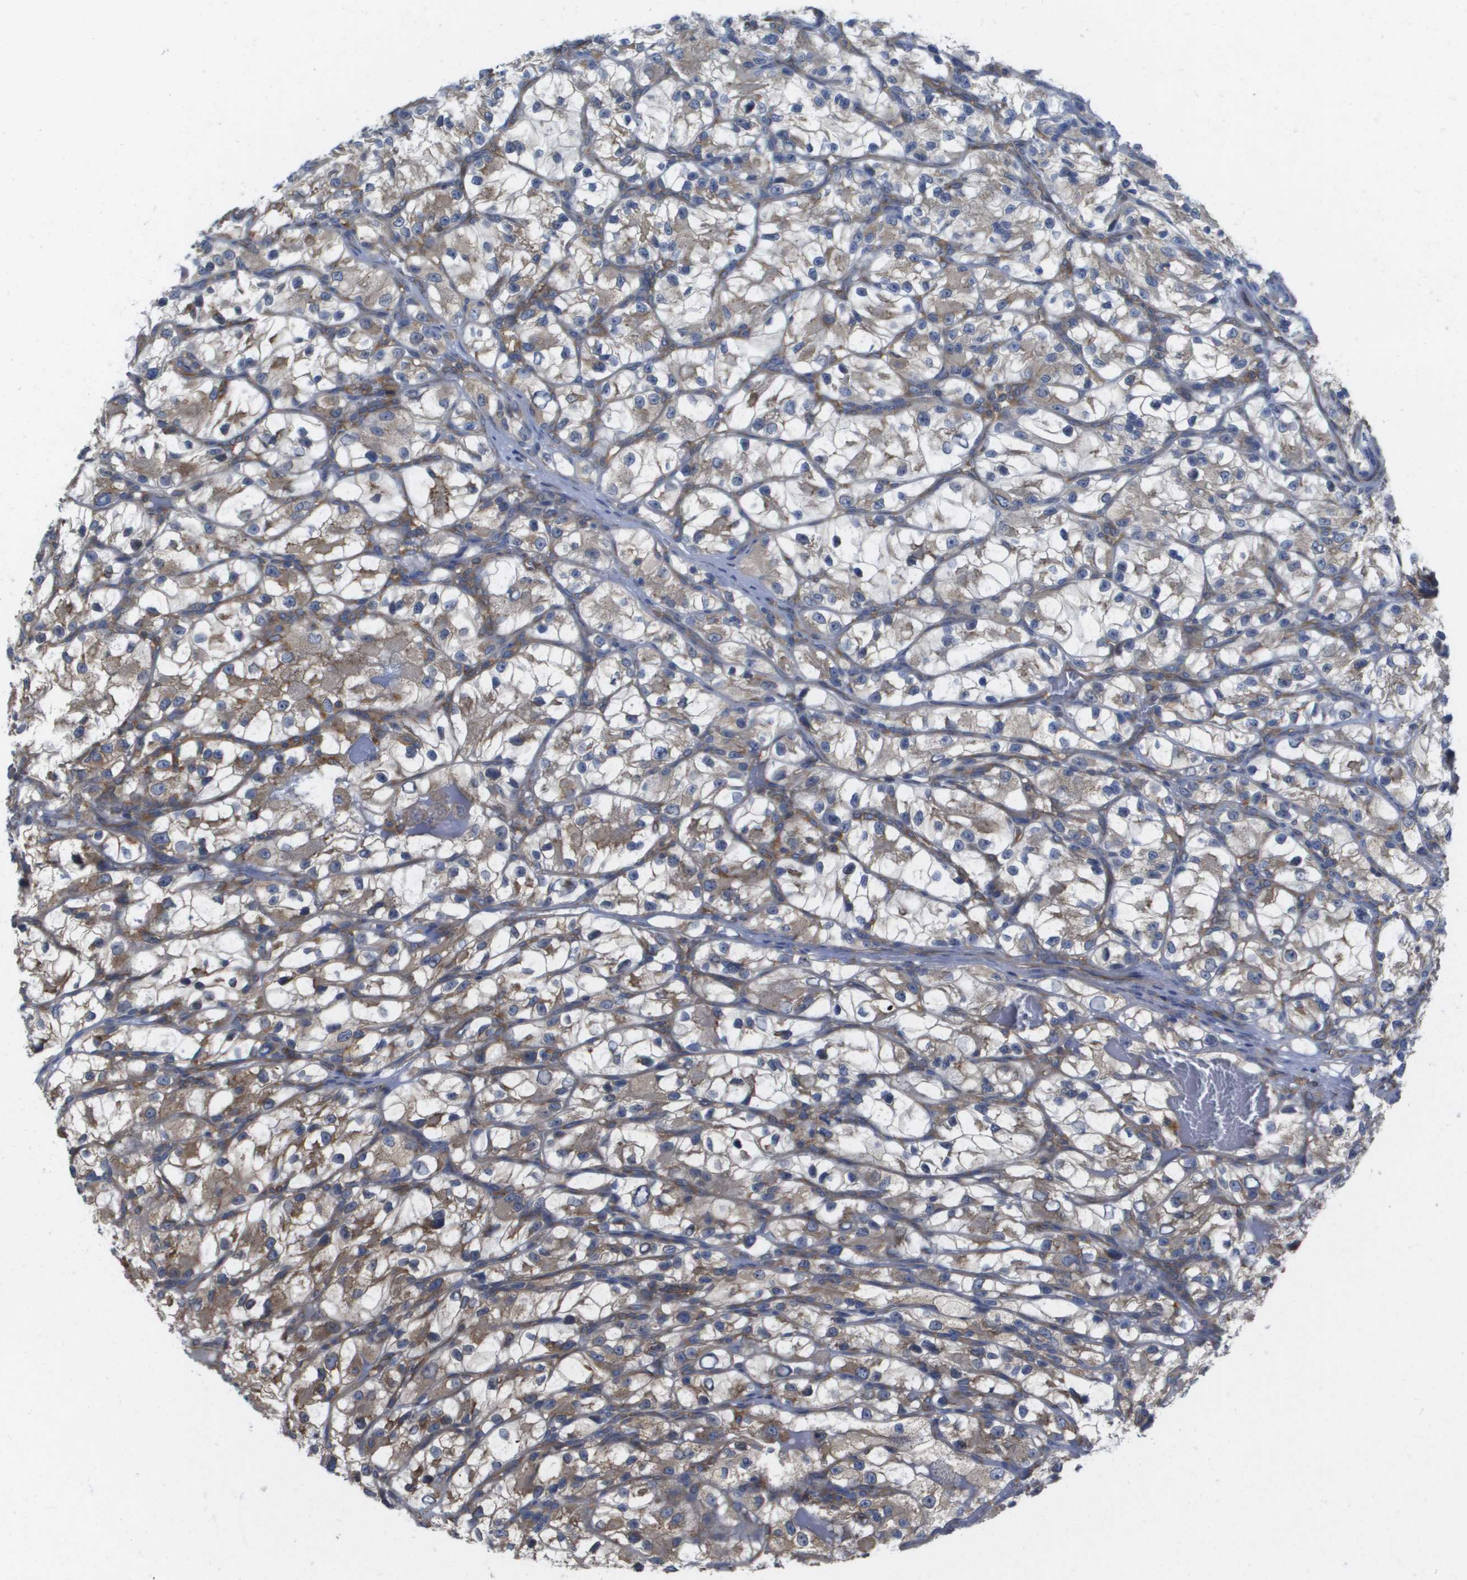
{"staining": {"intensity": "moderate", "quantity": "25%-75%", "location": "cytoplasmic/membranous"}, "tissue": "renal cancer", "cell_type": "Tumor cells", "image_type": "cancer", "snomed": [{"axis": "morphology", "description": "Adenocarcinoma, NOS"}, {"axis": "topography", "description": "Kidney"}], "caption": "Immunohistochemistry (DAB (3,3'-diaminobenzidine)) staining of human renal cancer (adenocarcinoma) shows moderate cytoplasmic/membranous protein expression in about 25%-75% of tumor cells.", "gene": "EIF4G2", "patient": {"sex": "female", "age": 57}}